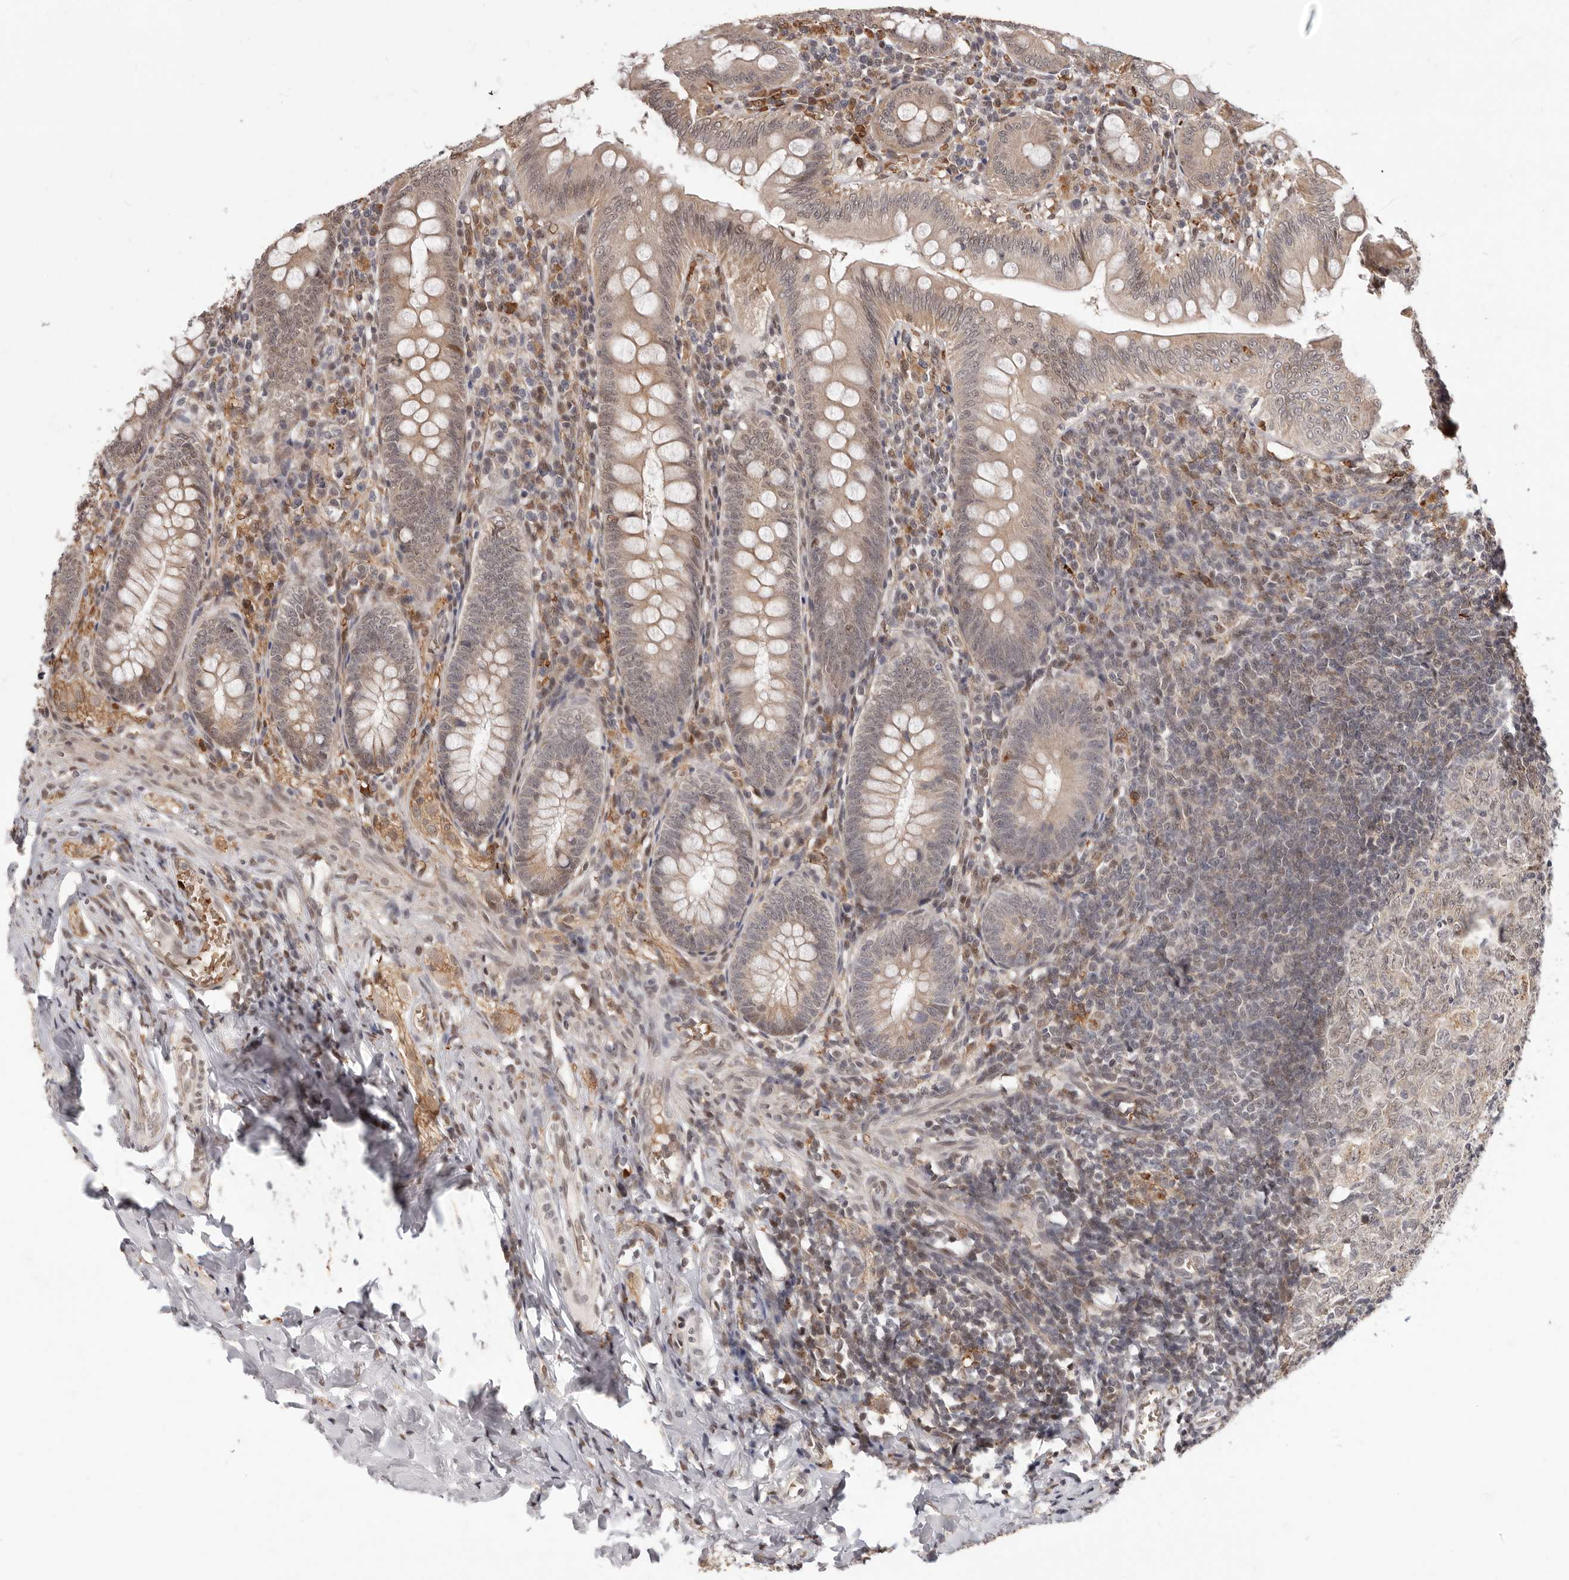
{"staining": {"intensity": "moderate", "quantity": ">75%", "location": "cytoplasmic/membranous,nuclear"}, "tissue": "appendix", "cell_type": "Glandular cells", "image_type": "normal", "snomed": [{"axis": "morphology", "description": "Normal tissue, NOS"}, {"axis": "topography", "description": "Appendix"}], "caption": "Immunohistochemistry (IHC) of unremarkable human appendix demonstrates medium levels of moderate cytoplasmic/membranous,nuclear expression in about >75% of glandular cells.", "gene": "NCOA3", "patient": {"sex": "male", "age": 14}}